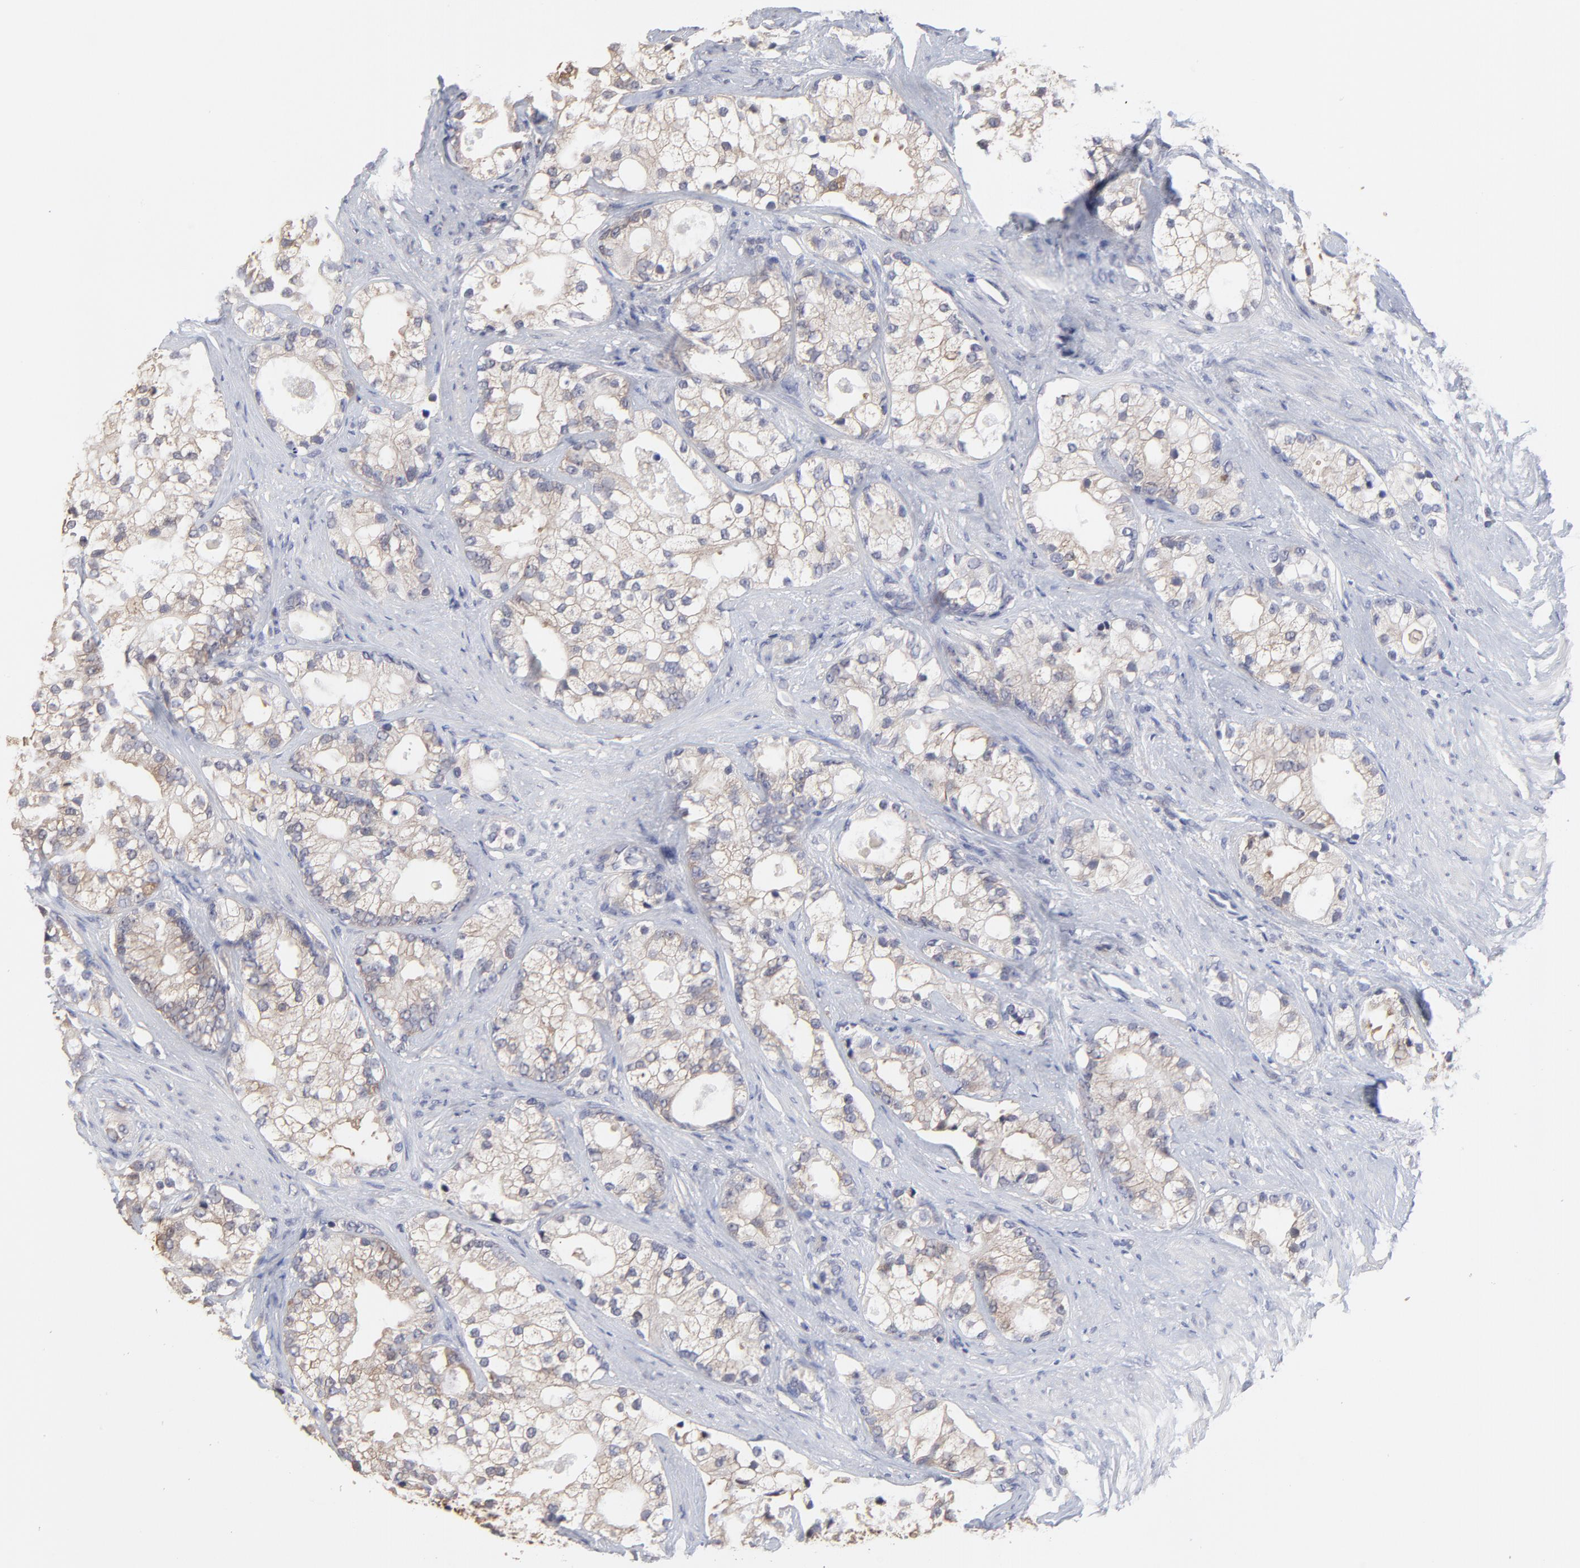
{"staining": {"intensity": "weak", "quantity": ">75%", "location": "cytoplasmic/membranous"}, "tissue": "prostate cancer", "cell_type": "Tumor cells", "image_type": "cancer", "snomed": [{"axis": "morphology", "description": "Adenocarcinoma, Low grade"}, {"axis": "topography", "description": "Prostate"}], "caption": "Immunohistochemical staining of prostate cancer (low-grade adenocarcinoma) displays weak cytoplasmic/membranous protein staining in about >75% of tumor cells.", "gene": "CCT2", "patient": {"sex": "male", "age": 58}}